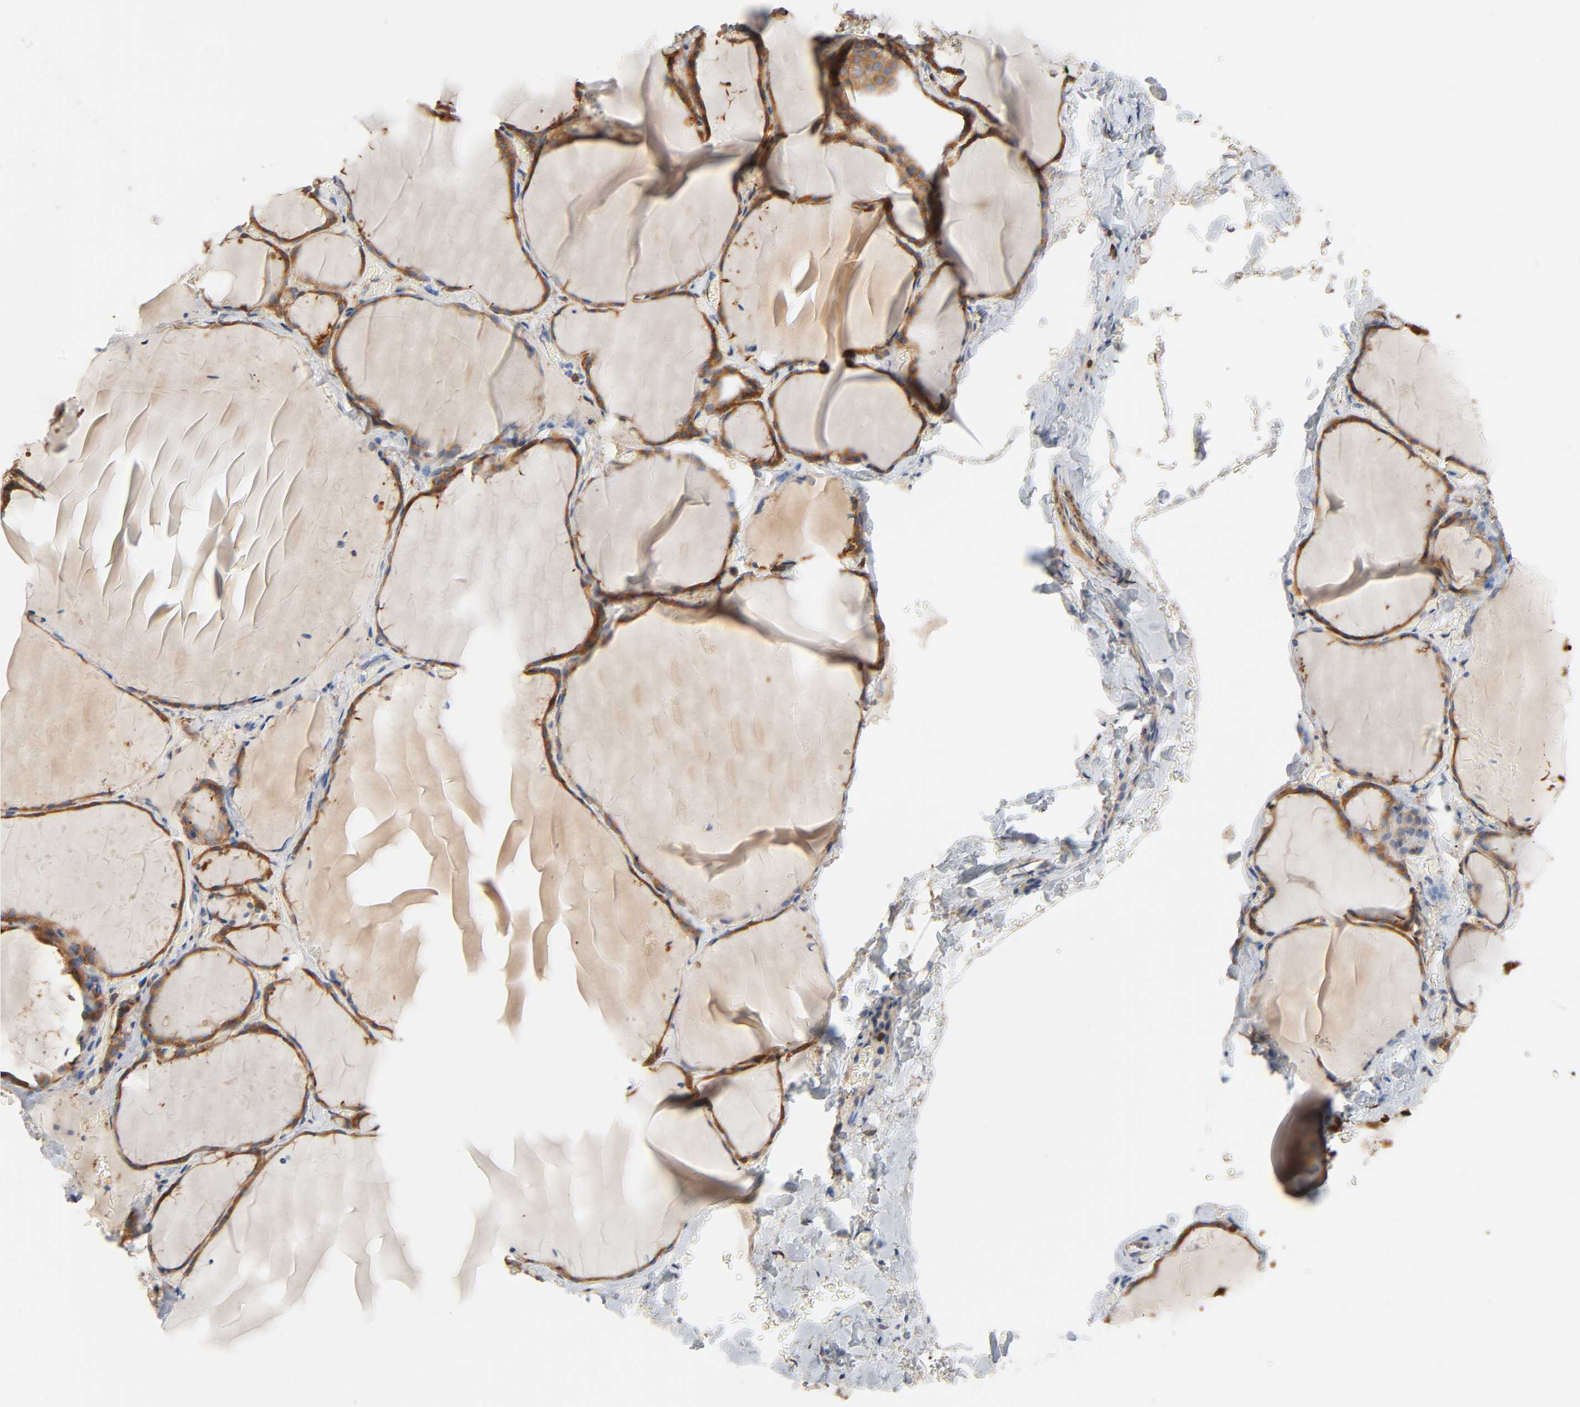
{"staining": {"intensity": "strong", "quantity": ">75%", "location": "cytoplasmic/membranous"}, "tissue": "thyroid gland", "cell_type": "Glandular cells", "image_type": "normal", "snomed": [{"axis": "morphology", "description": "Normal tissue, NOS"}, {"axis": "topography", "description": "Thyroid gland"}], "caption": "This is an image of immunohistochemistry staining of normal thyroid gland, which shows strong expression in the cytoplasmic/membranous of glandular cells.", "gene": "BIN1", "patient": {"sex": "female", "age": 22}}